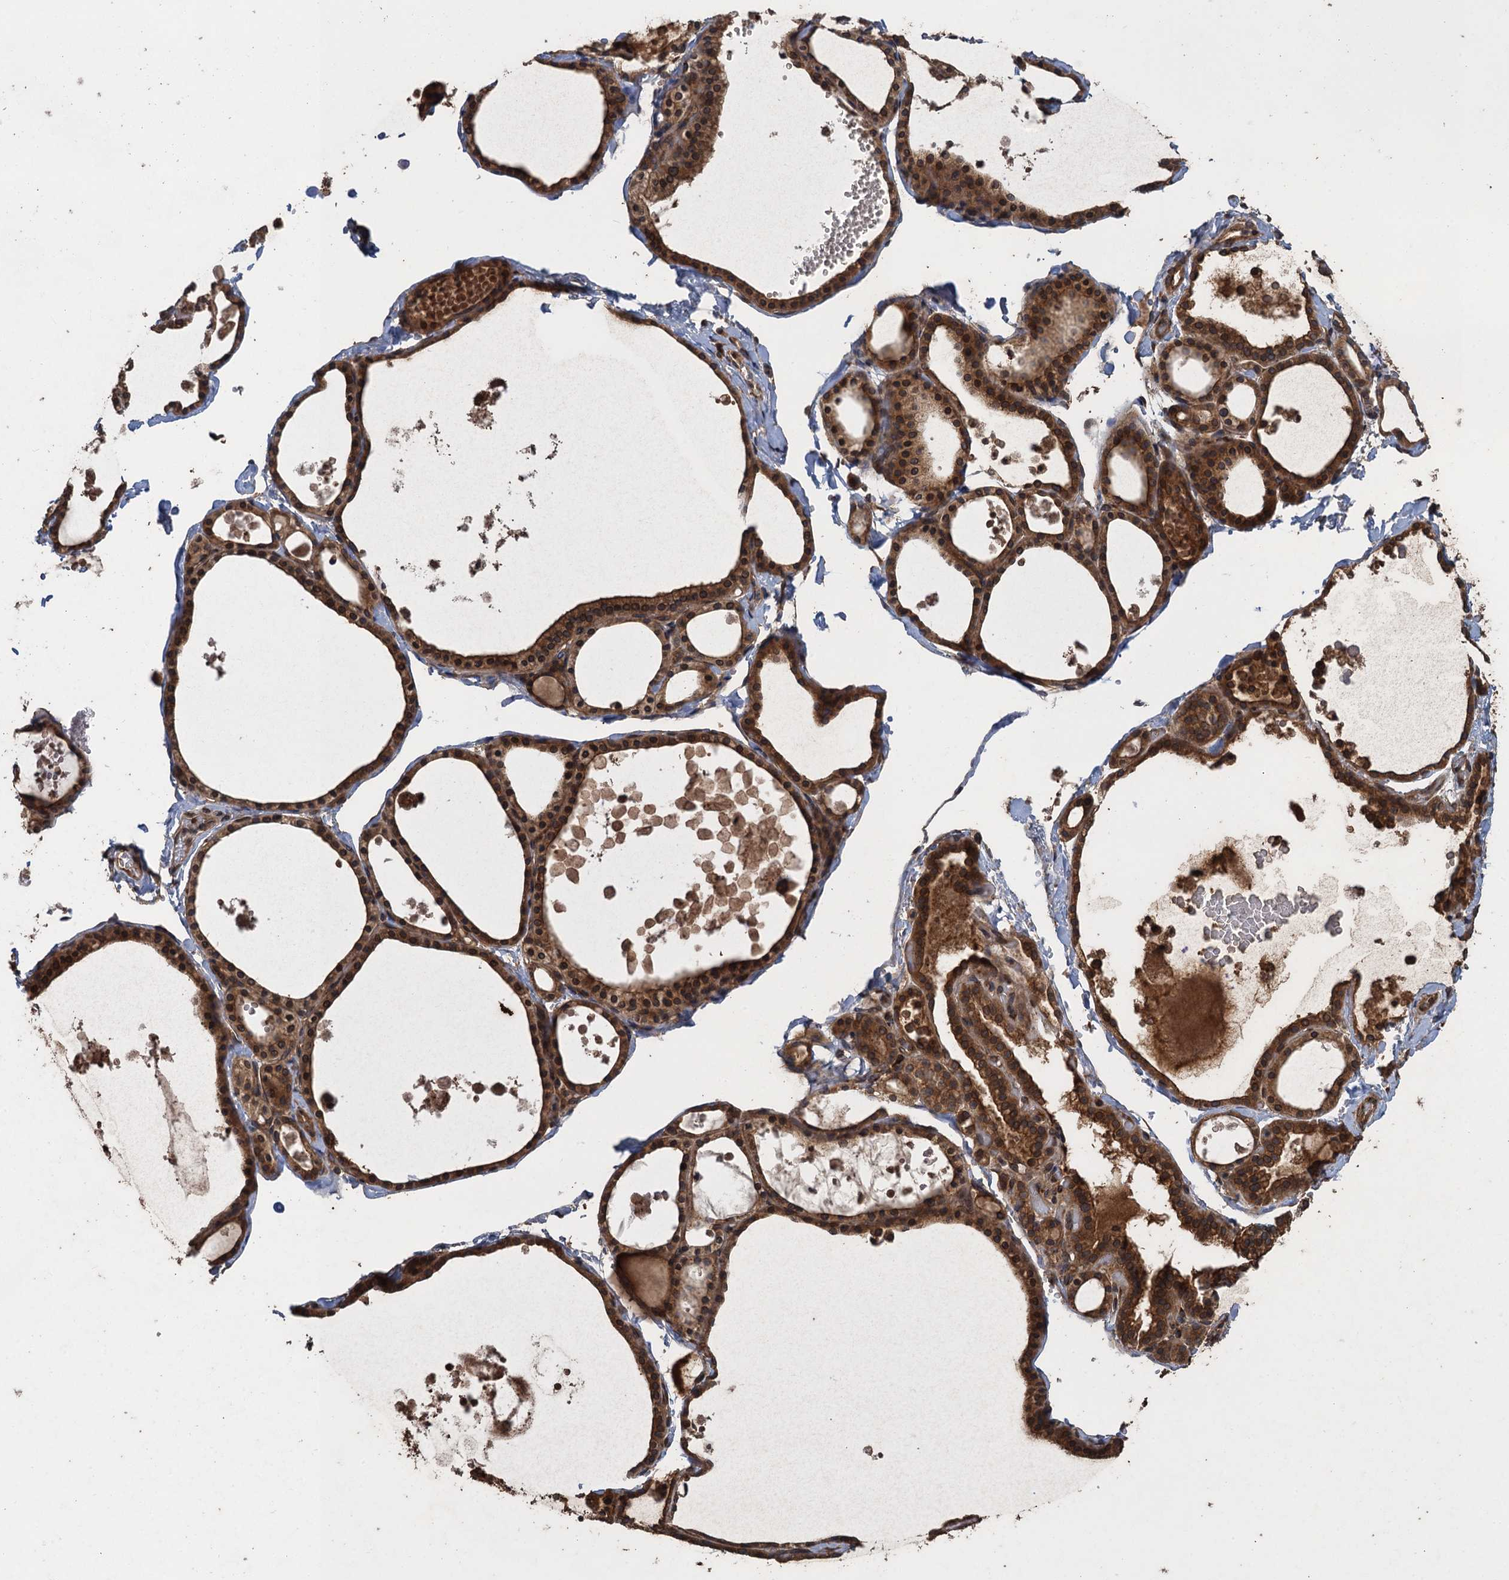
{"staining": {"intensity": "strong", "quantity": ">75%", "location": "cytoplasmic/membranous,nuclear"}, "tissue": "thyroid gland", "cell_type": "Glandular cells", "image_type": "normal", "snomed": [{"axis": "morphology", "description": "Normal tissue, NOS"}, {"axis": "topography", "description": "Thyroid gland"}], "caption": "Protein staining of benign thyroid gland reveals strong cytoplasmic/membranous,nuclear expression in approximately >75% of glandular cells.", "gene": "GLE1", "patient": {"sex": "male", "age": 56}}